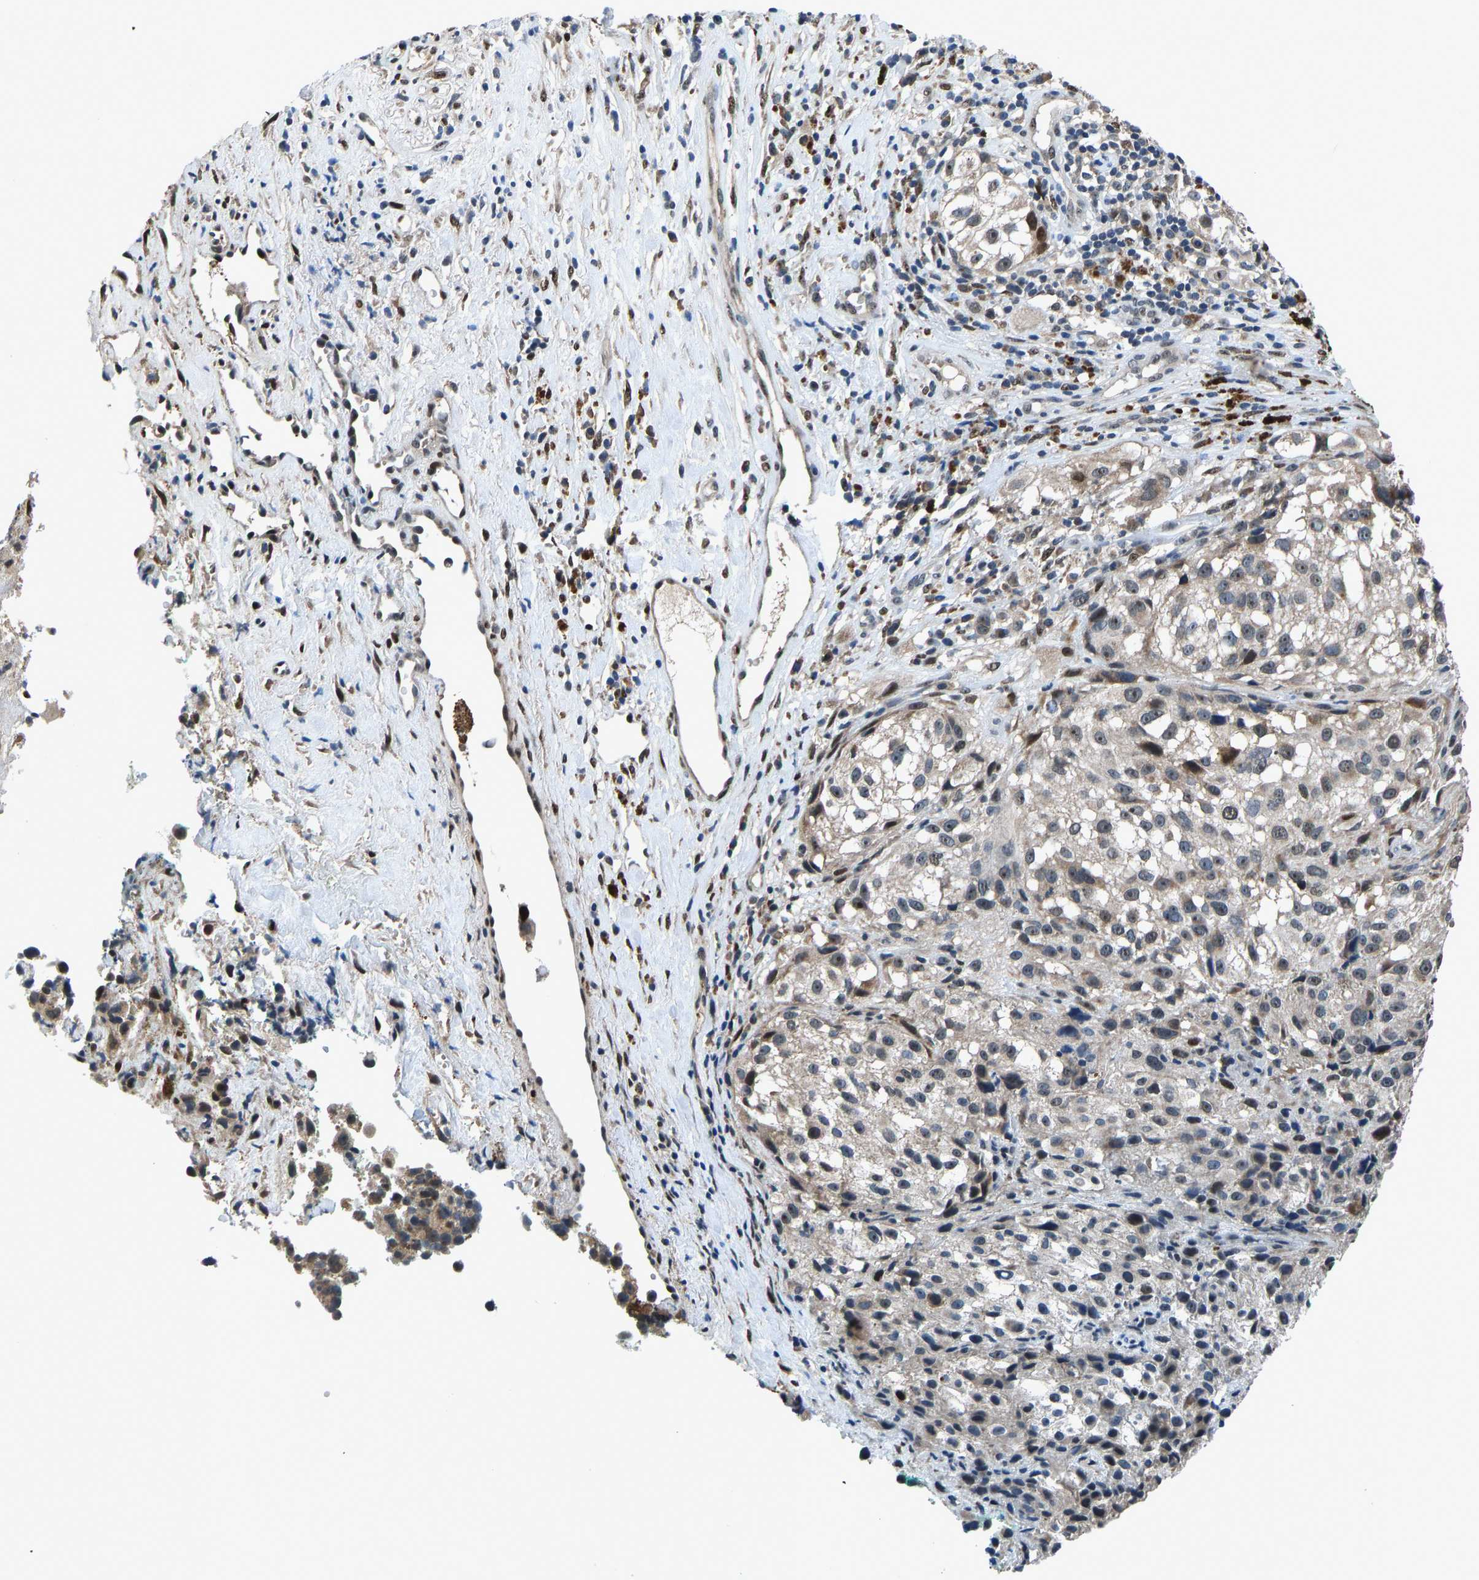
{"staining": {"intensity": "weak", "quantity": "25%-75%", "location": "cytoplasmic/membranous"}, "tissue": "melanoma", "cell_type": "Tumor cells", "image_type": "cancer", "snomed": [{"axis": "morphology", "description": "Necrosis, NOS"}, {"axis": "morphology", "description": "Malignant melanoma, NOS"}, {"axis": "topography", "description": "Skin"}], "caption": "Malignant melanoma stained with a protein marker reveals weak staining in tumor cells.", "gene": "FOS", "patient": {"sex": "female", "age": 87}}